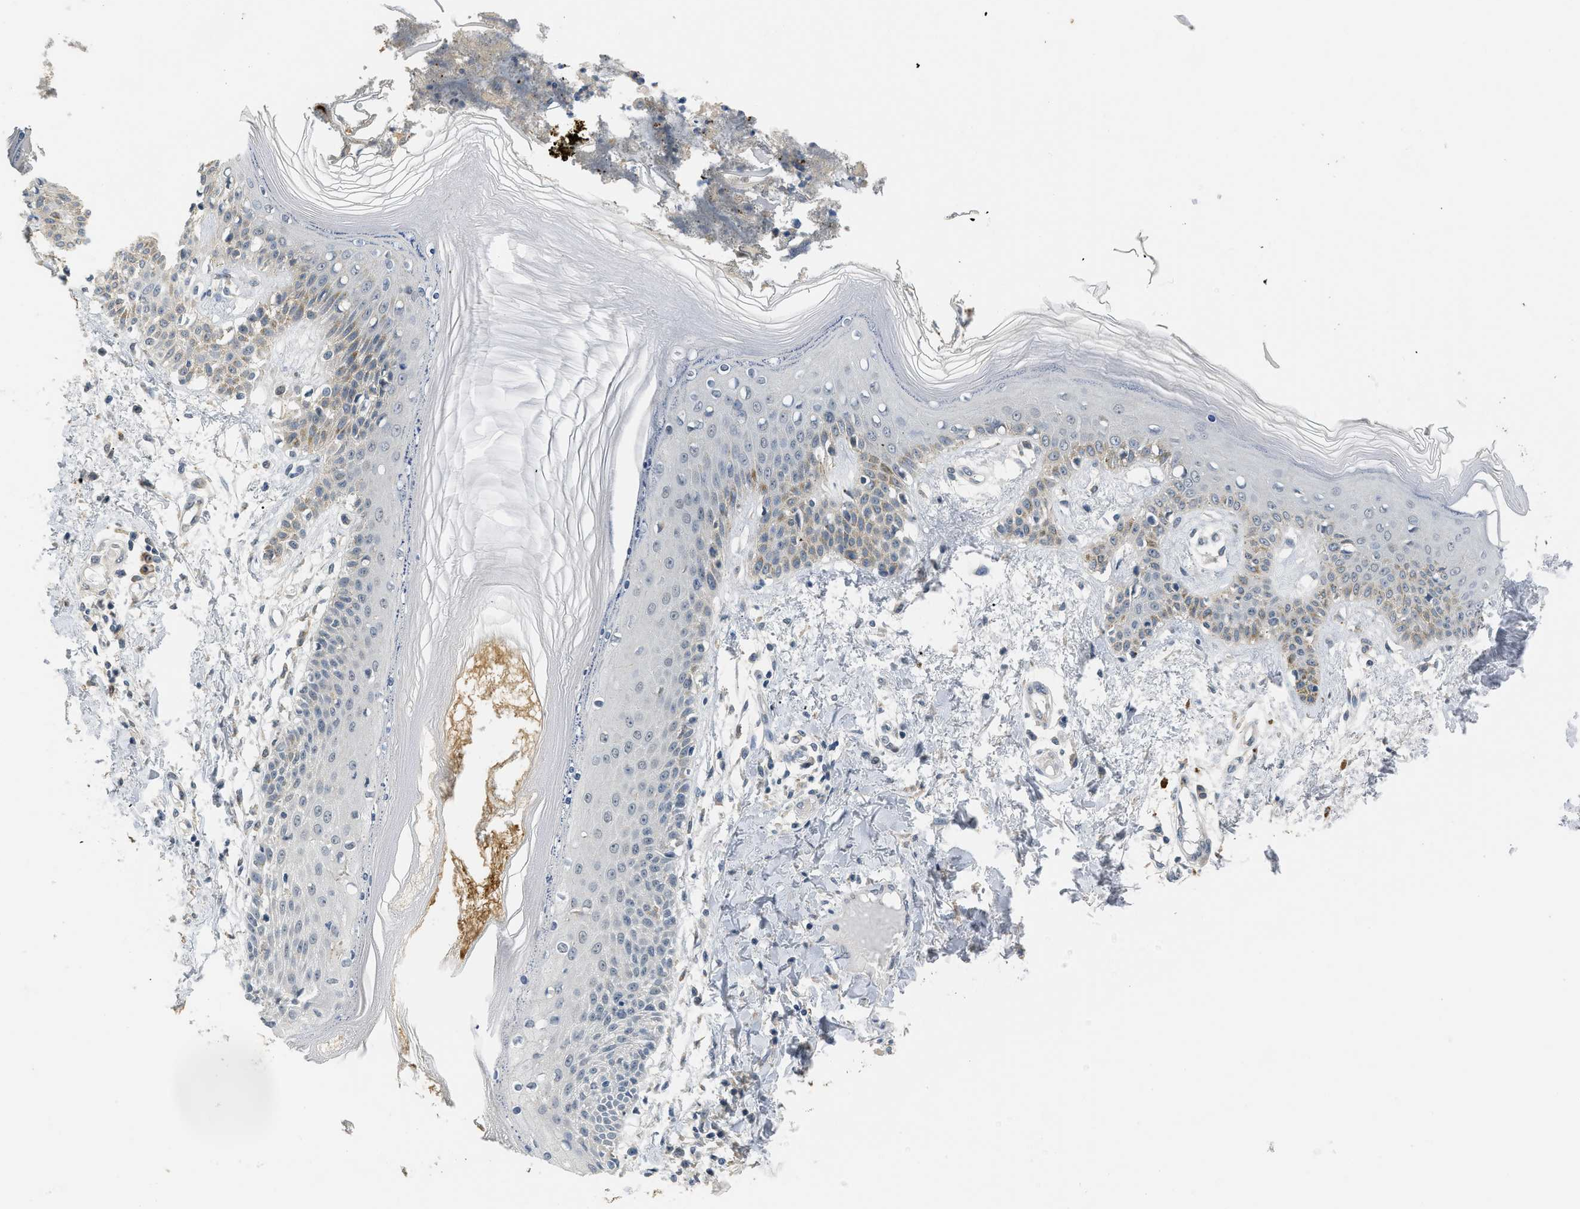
{"staining": {"intensity": "negative", "quantity": "none", "location": "none"}, "tissue": "skin", "cell_type": "Fibroblasts", "image_type": "normal", "snomed": [{"axis": "morphology", "description": "Normal tissue, NOS"}, {"axis": "topography", "description": "Skin"}], "caption": "This is a image of immunohistochemistry staining of normal skin, which shows no expression in fibroblasts. (Stains: DAB IHC with hematoxylin counter stain, Microscopy: brightfield microscopy at high magnification).", "gene": "MZF1", "patient": {"sex": "male", "age": 53}}